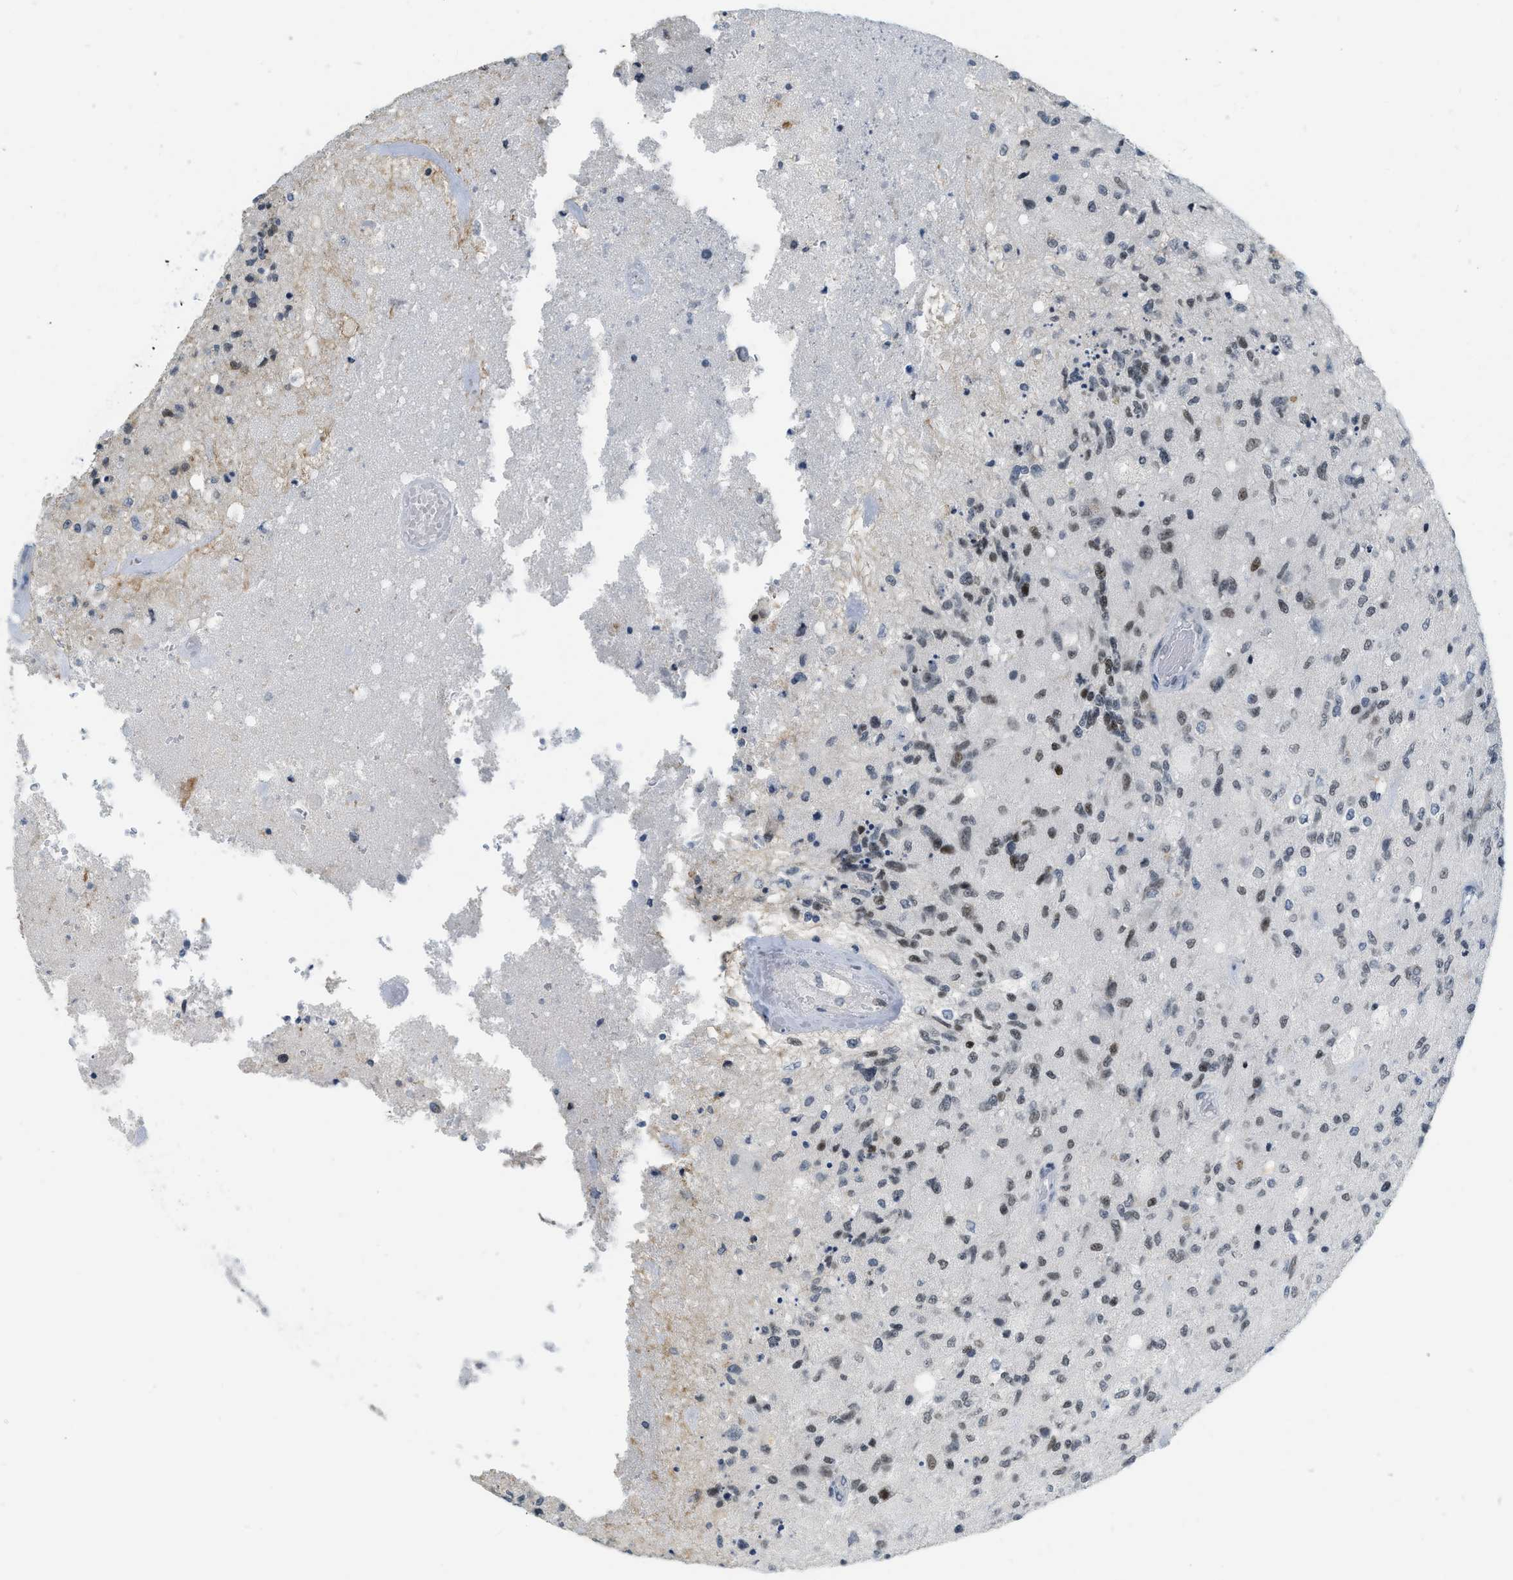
{"staining": {"intensity": "moderate", "quantity": "25%-75%", "location": "nuclear"}, "tissue": "glioma", "cell_type": "Tumor cells", "image_type": "cancer", "snomed": [{"axis": "morphology", "description": "Normal tissue, NOS"}, {"axis": "morphology", "description": "Glioma, malignant, High grade"}, {"axis": "topography", "description": "Cerebral cortex"}], "caption": "High-grade glioma (malignant) was stained to show a protein in brown. There is medium levels of moderate nuclear staining in approximately 25%-75% of tumor cells.", "gene": "PBX1", "patient": {"sex": "male", "age": 77}}